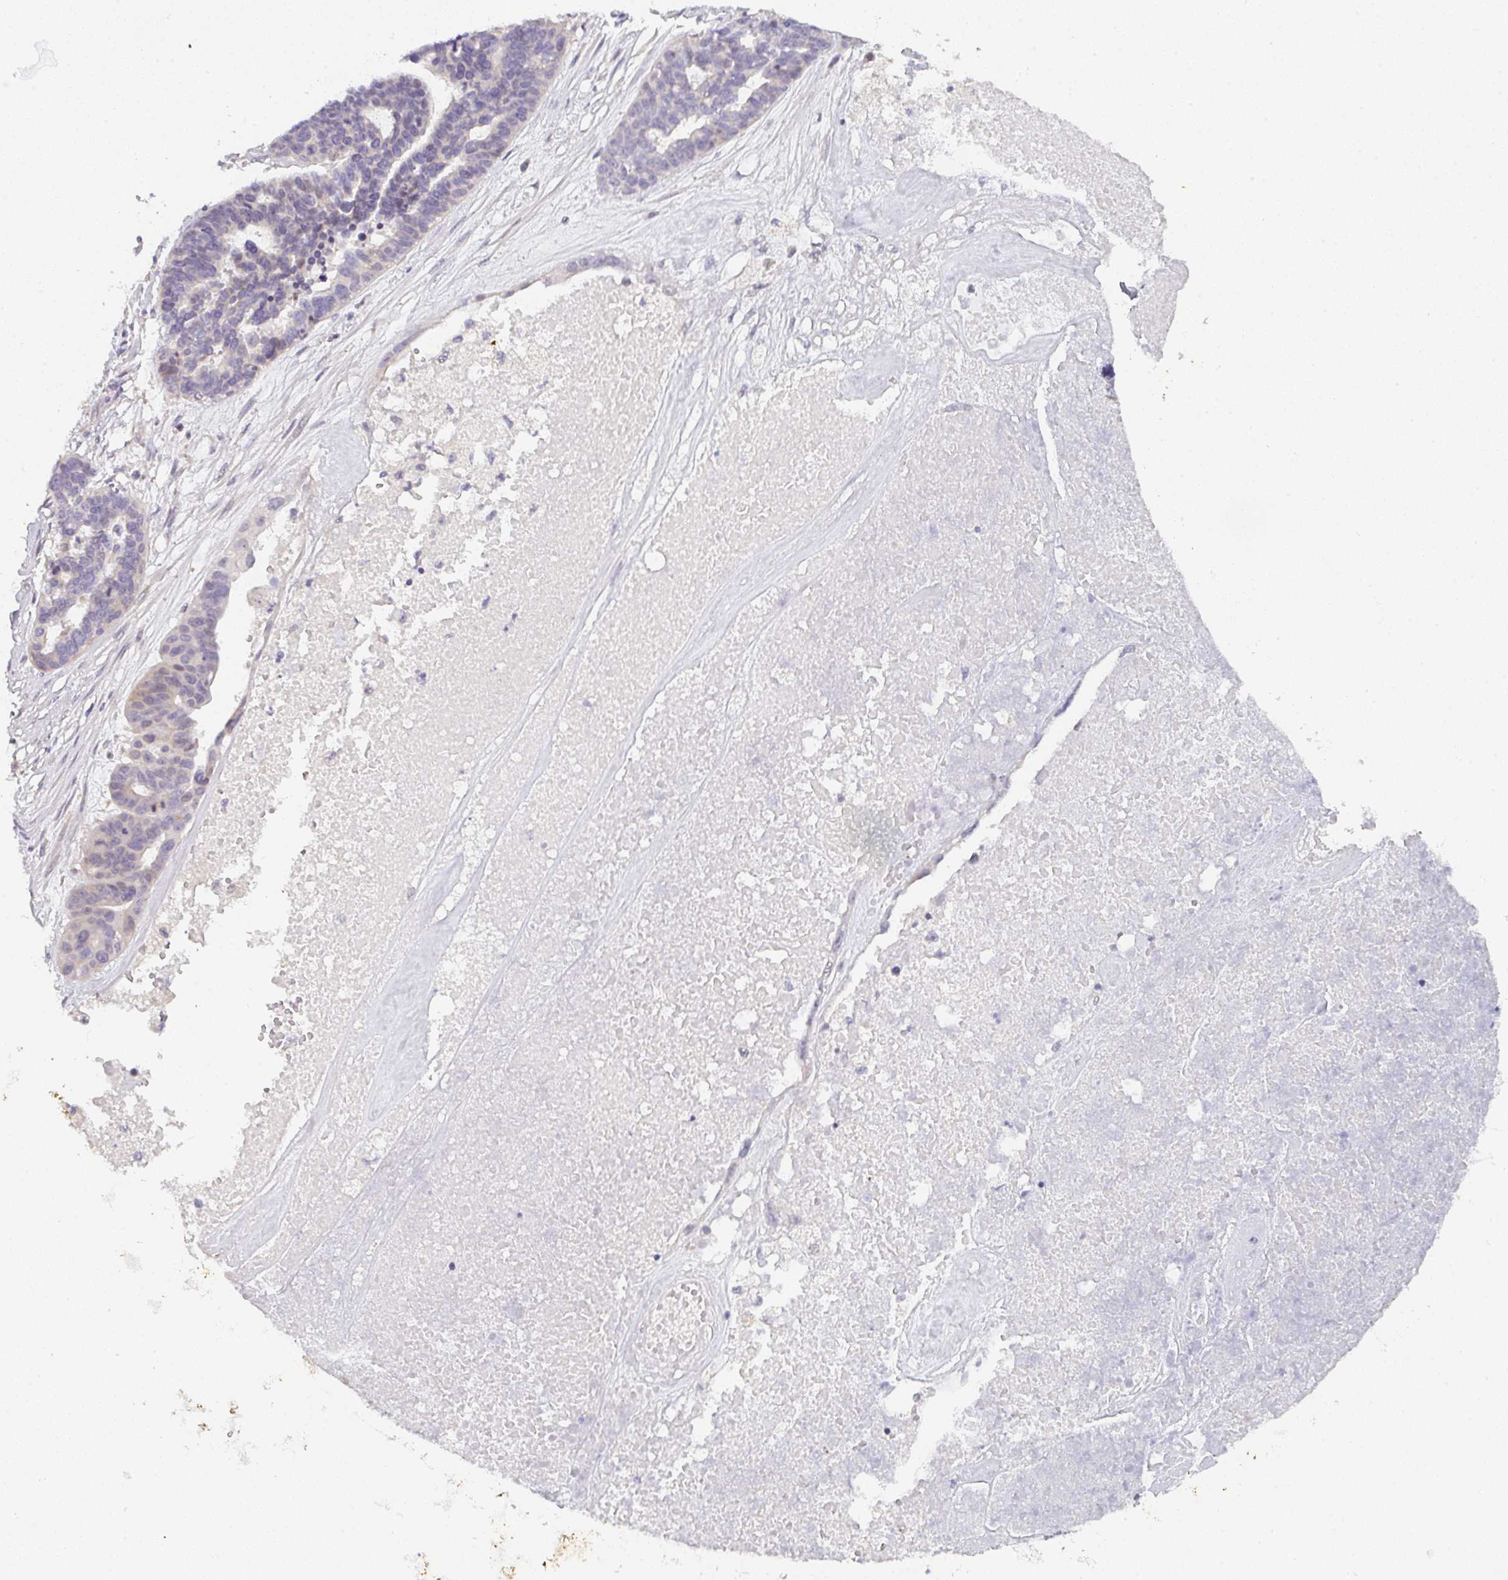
{"staining": {"intensity": "negative", "quantity": "none", "location": "none"}, "tissue": "ovarian cancer", "cell_type": "Tumor cells", "image_type": "cancer", "snomed": [{"axis": "morphology", "description": "Cystadenocarcinoma, serous, NOS"}, {"axis": "topography", "description": "Ovary"}], "caption": "This histopathology image is of ovarian serous cystadenocarcinoma stained with IHC to label a protein in brown with the nuclei are counter-stained blue. There is no staining in tumor cells.", "gene": "TNFRSF10A", "patient": {"sex": "female", "age": 59}}